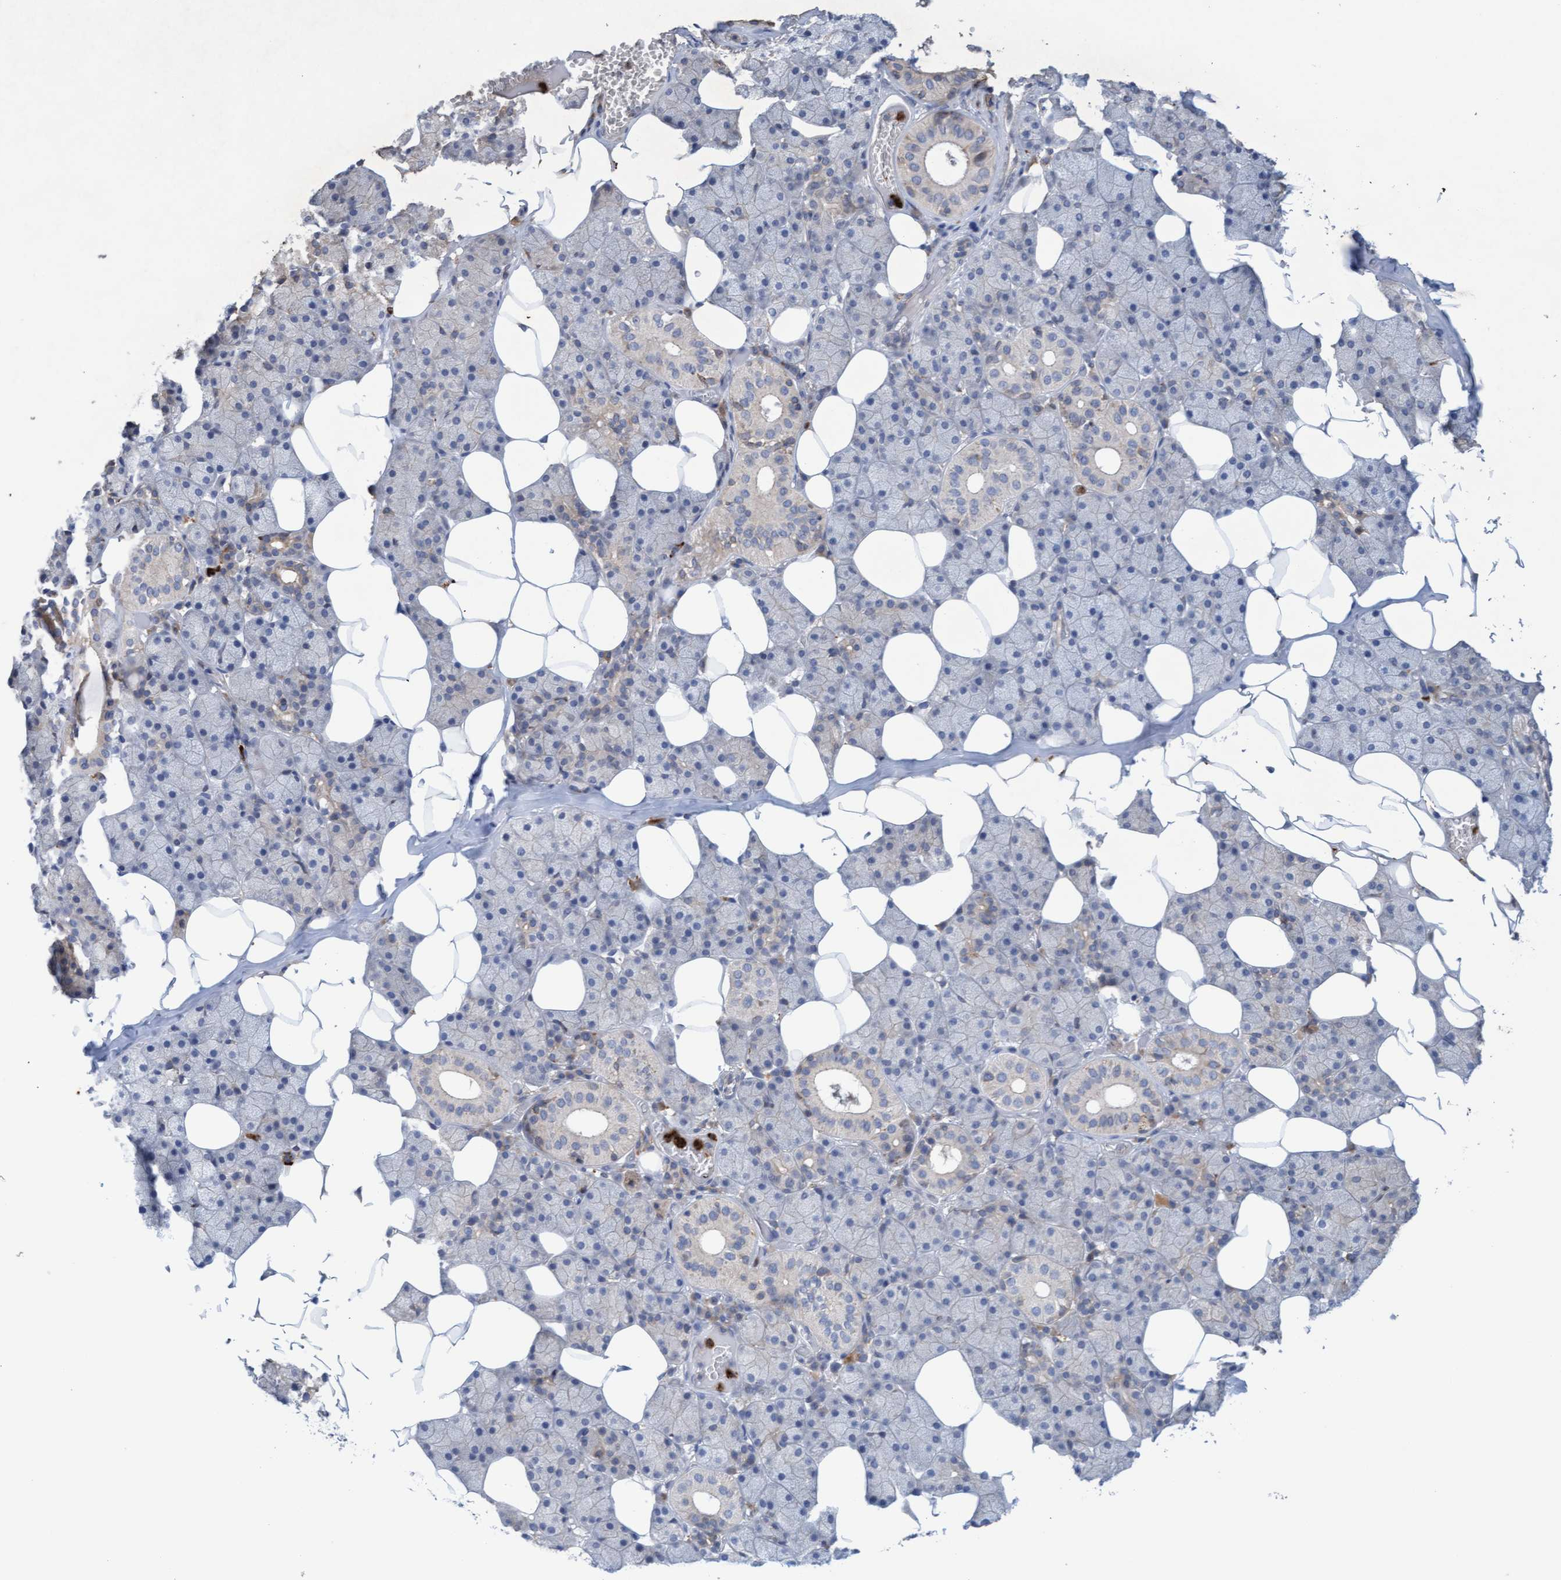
{"staining": {"intensity": "weak", "quantity": "<25%", "location": "cytoplasmic/membranous"}, "tissue": "salivary gland", "cell_type": "Glandular cells", "image_type": "normal", "snomed": [{"axis": "morphology", "description": "Normal tissue, NOS"}, {"axis": "topography", "description": "Salivary gland"}], "caption": "Immunohistochemical staining of normal human salivary gland reveals no significant staining in glandular cells. (Stains: DAB immunohistochemistry with hematoxylin counter stain, Microscopy: brightfield microscopy at high magnification).", "gene": "MMP8", "patient": {"sex": "female", "age": 33}}